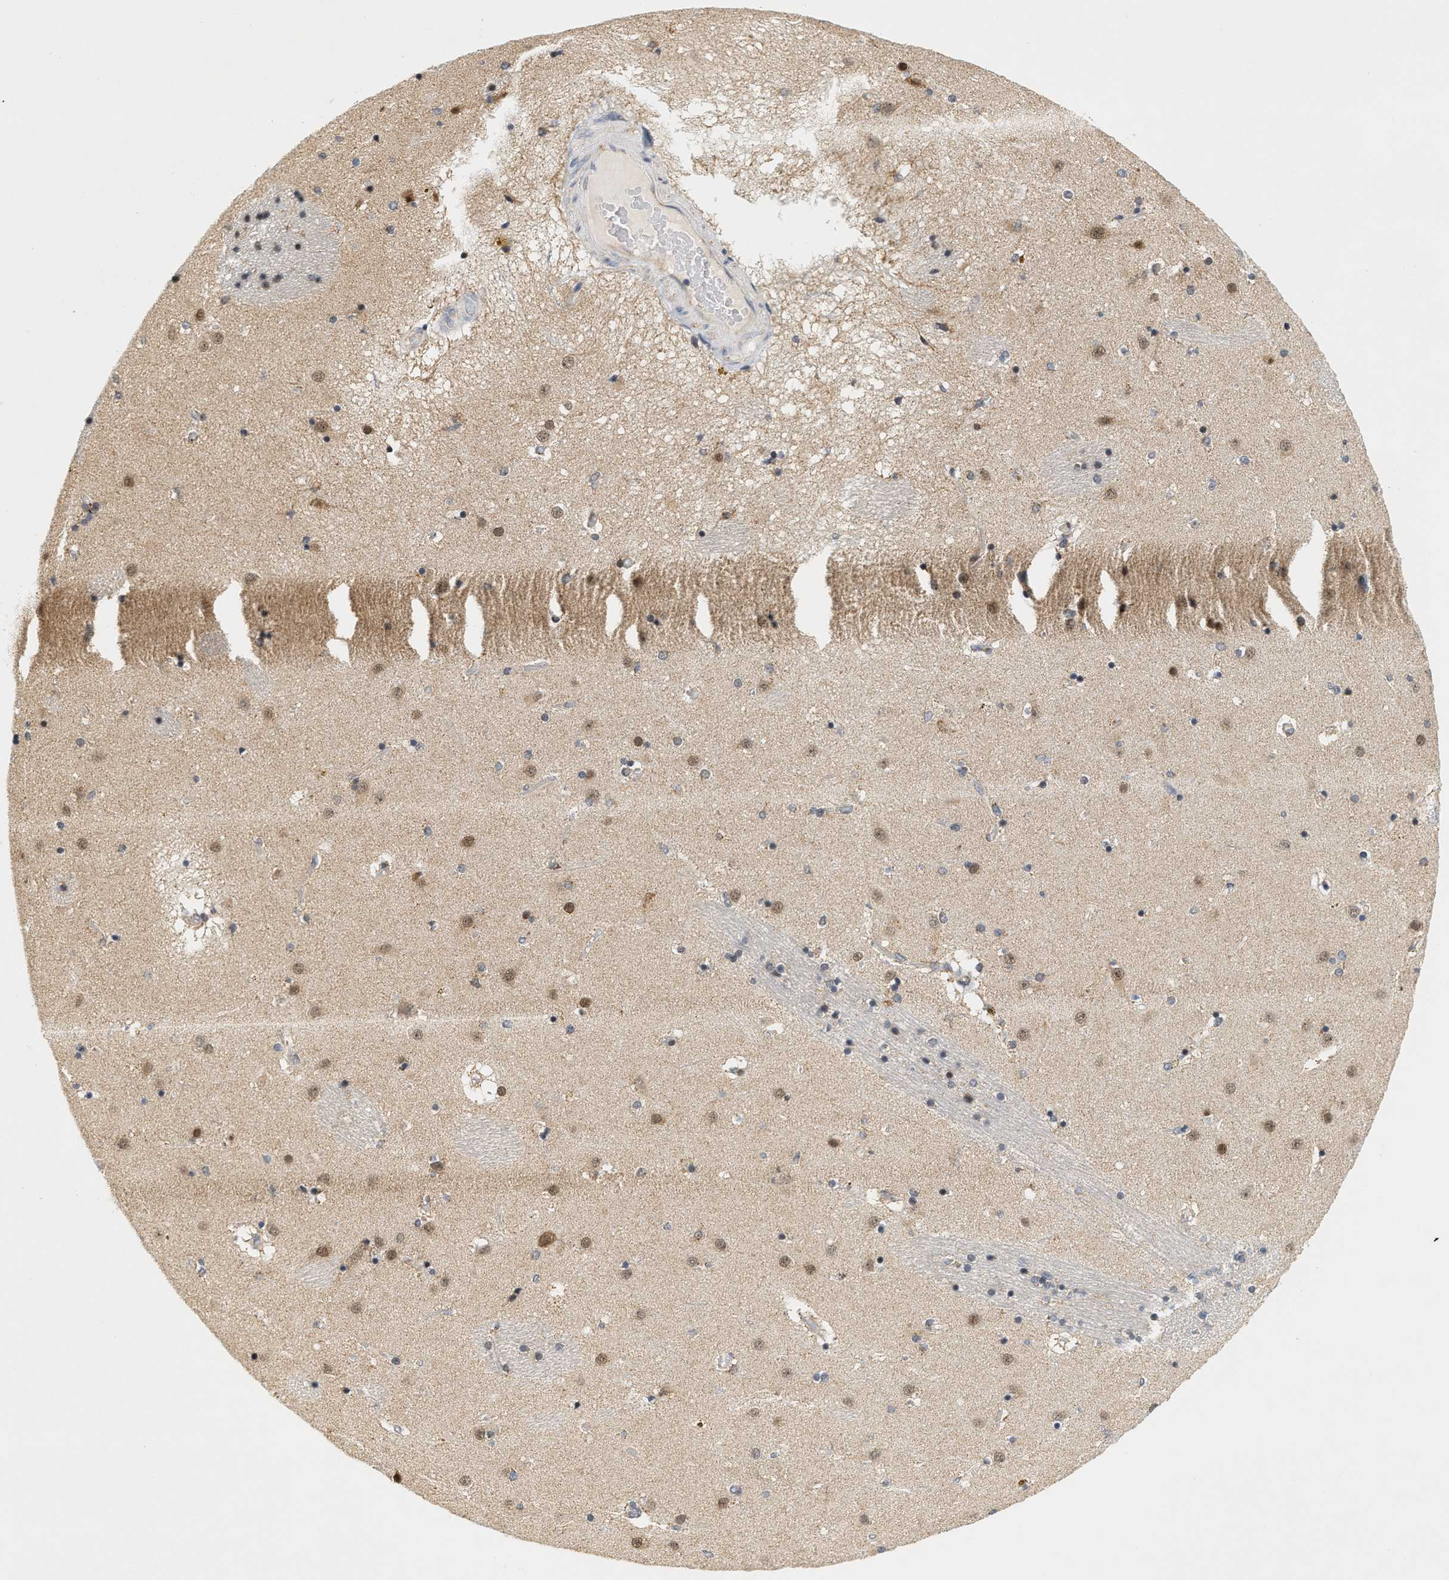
{"staining": {"intensity": "weak", "quantity": "25%-75%", "location": "cytoplasmic/membranous"}, "tissue": "caudate", "cell_type": "Glial cells", "image_type": "normal", "snomed": [{"axis": "morphology", "description": "Normal tissue, NOS"}, {"axis": "topography", "description": "Lateral ventricle wall"}], "caption": "The micrograph reveals immunohistochemical staining of unremarkable caudate. There is weak cytoplasmic/membranous staining is identified in approximately 25%-75% of glial cells.", "gene": "GIGYF1", "patient": {"sex": "male", "age": 70}}